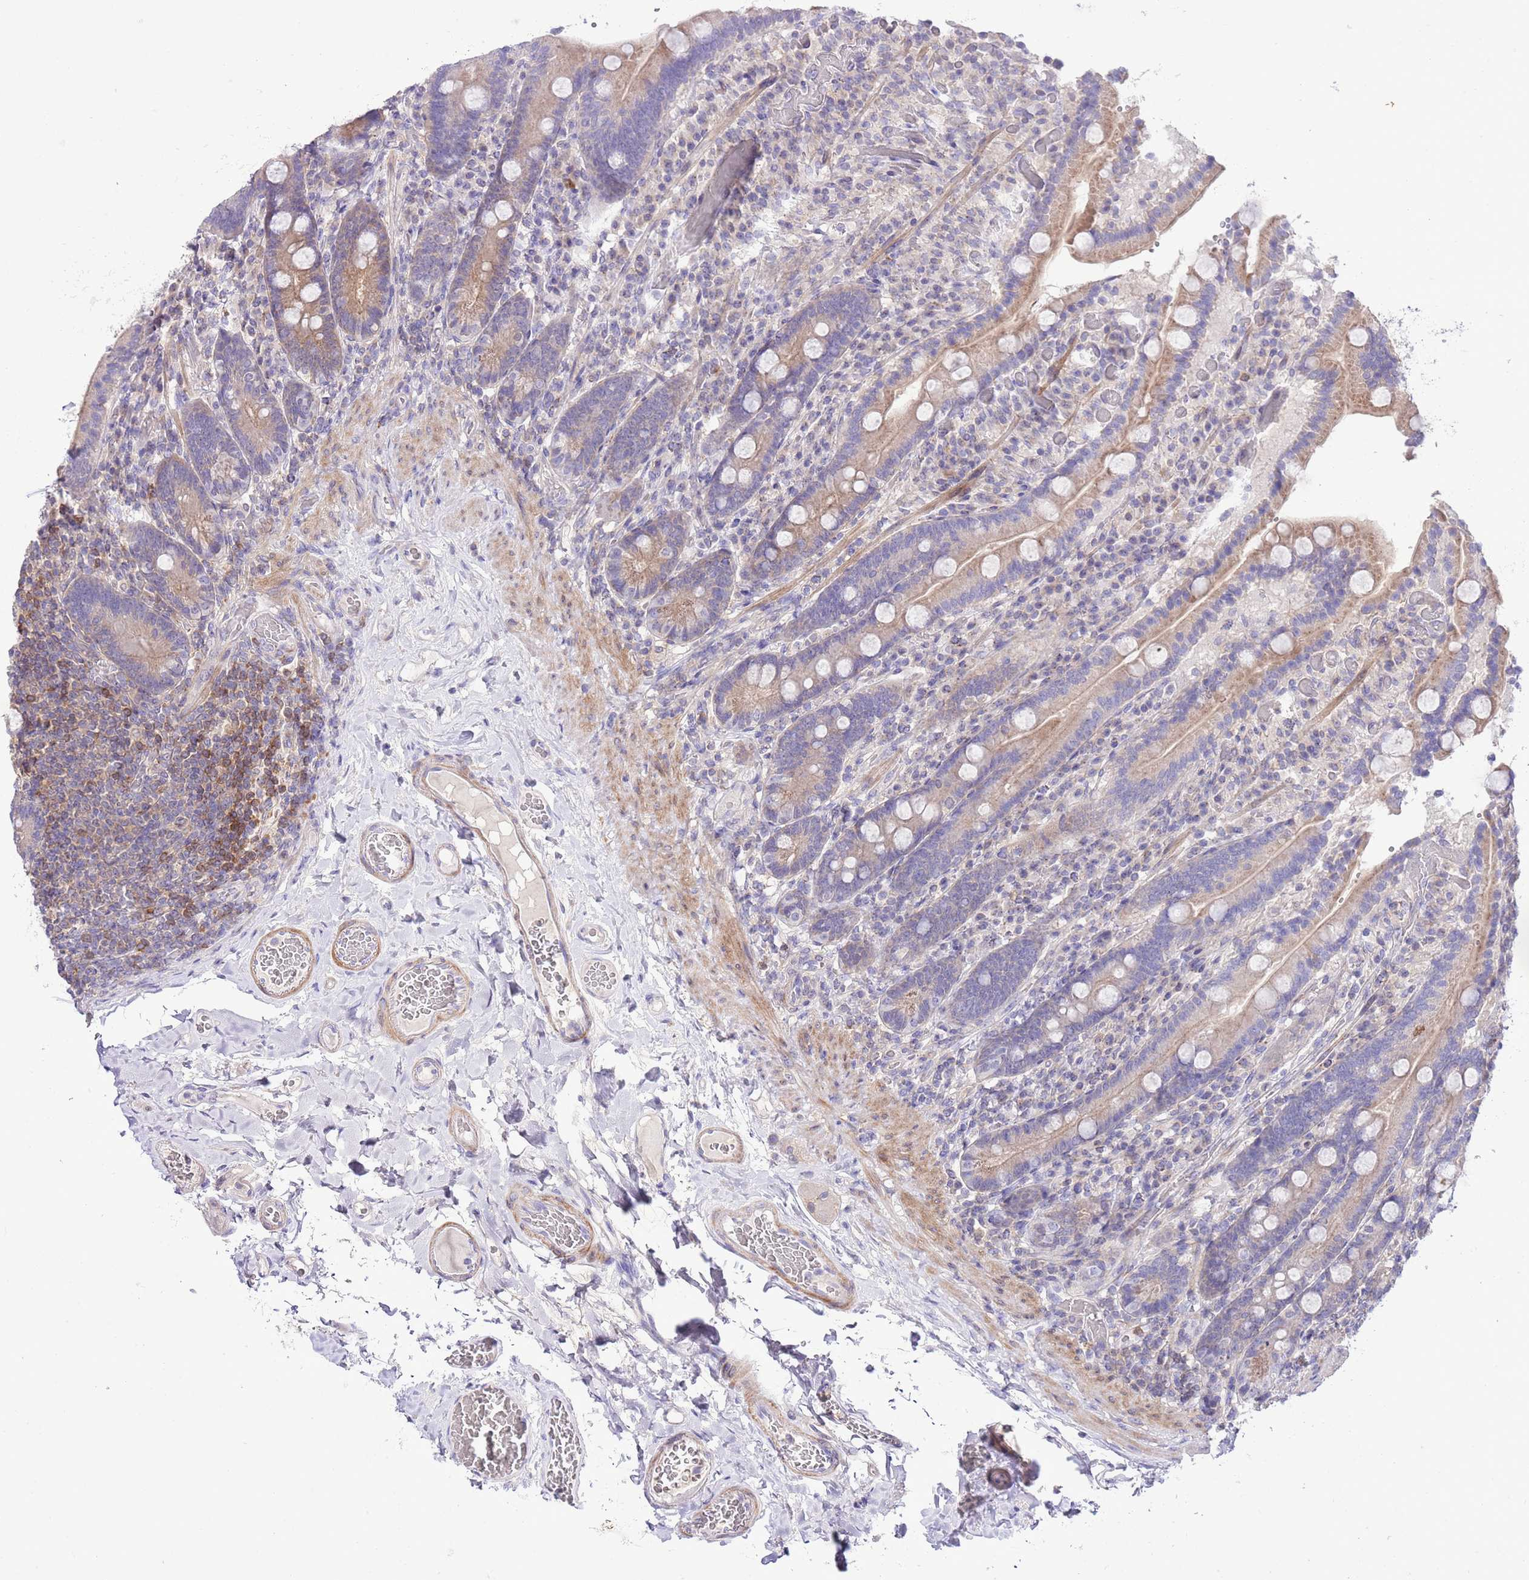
{"staining": {"intensity": "moderate", "quantity": "25%-75%", "location": "cytoplasmic/membranous"}, "tissue": "duodenum", "cell_type": "Glandular cells", "image_type": "normal", "snomed": [{"axis": "morphology", "description": "Normal tissue, NOS"}, {"axis": "topography", "description": "Duodenum"}], "caption": "Brown immunohistochemical staining in benign duodenum exhibits moderate cytoplasmic/membranous expression in approximately 25%-75% of glandular cells.", "gene": "PRR32", "patient": {"sex": "female", "age": 62}}